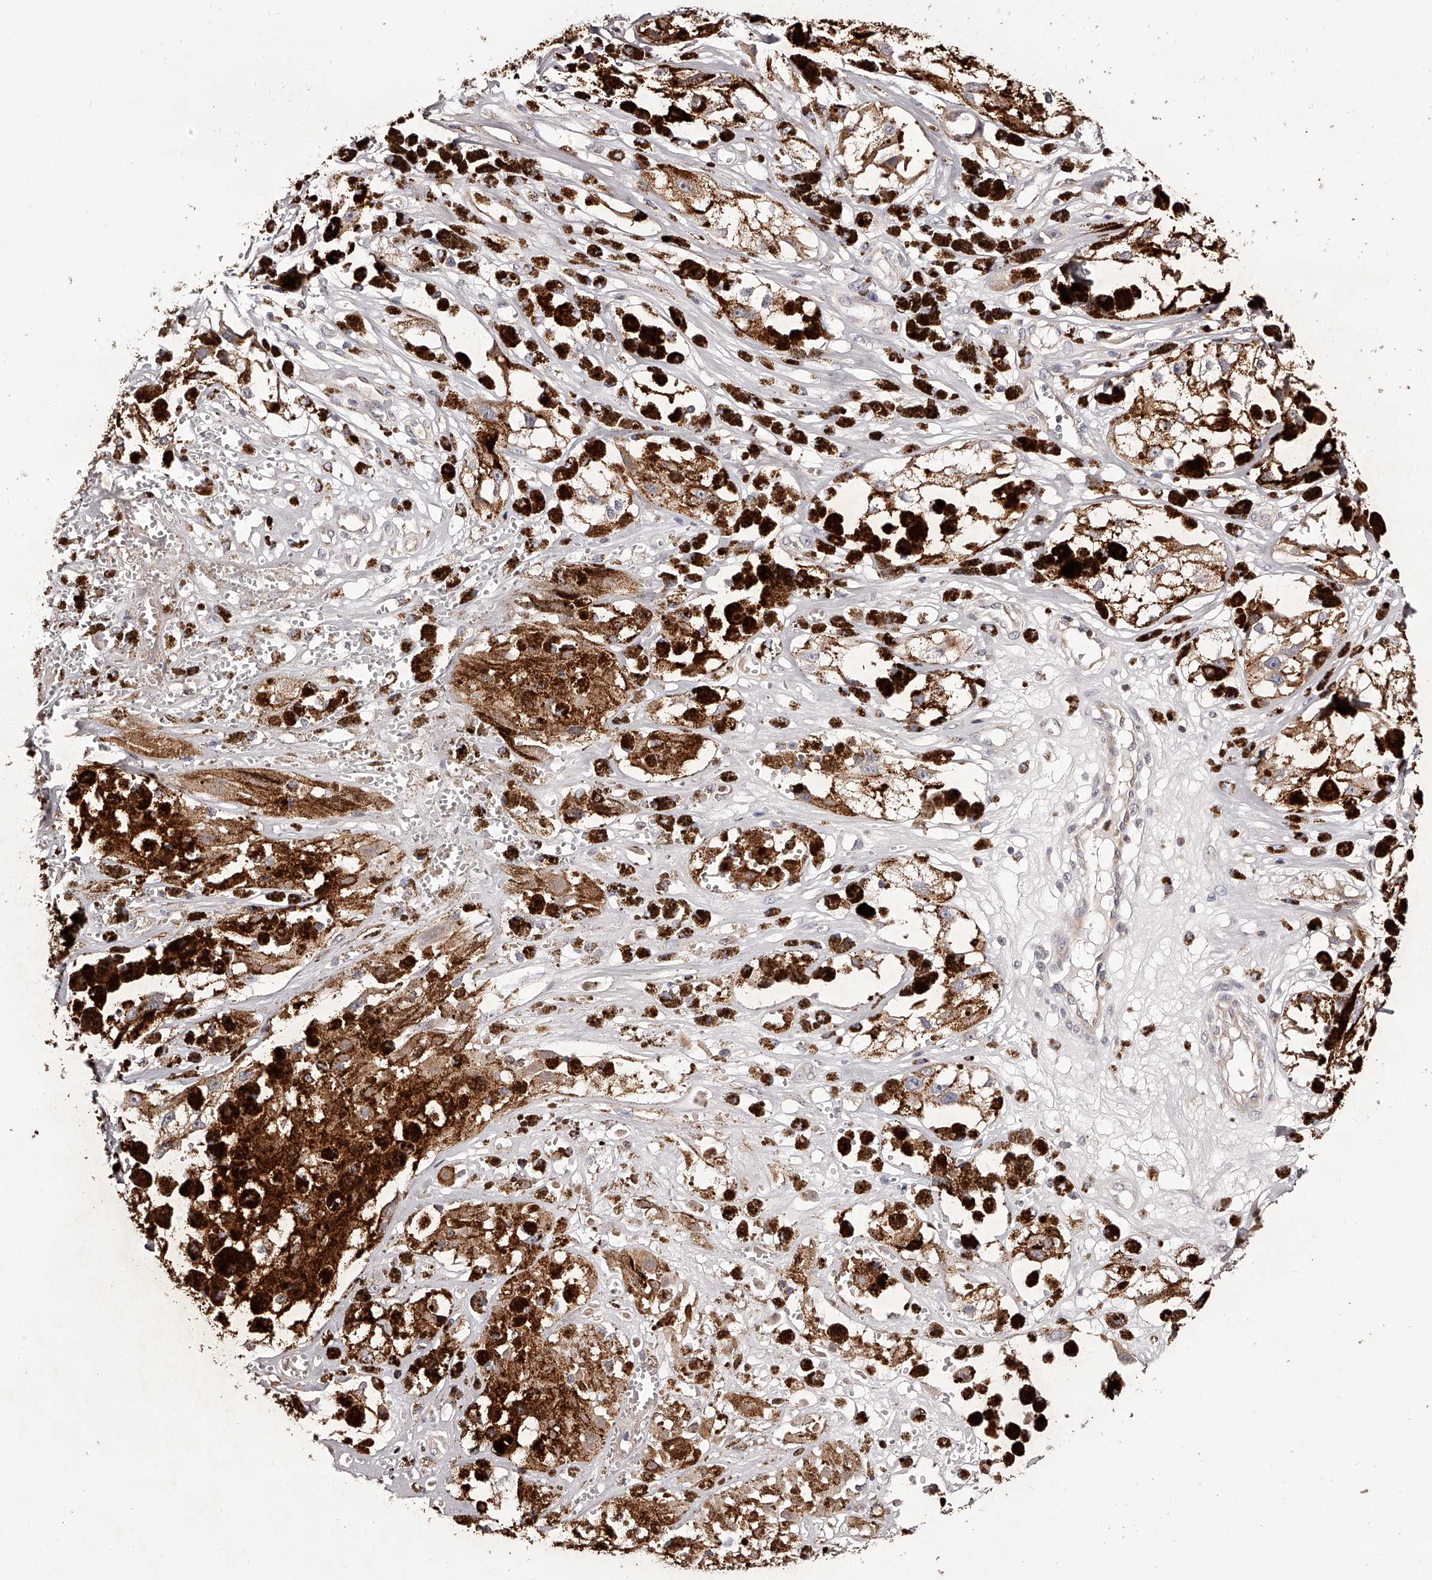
{"staining": {"intensity": "moderate", "quantity": ">75%", "location": "cytoplasmic/membranous"}, "tissue": "melanoma", "cell_type": "Tumor cells", "image_type": "cancer", "snomed": [{"axis": "morphology", "description": "Malignant melanoma, NOS"}, {"axis": "topography", "description": "Skin"}], "caption": "Moderate cytoplasmic/membranous protein expression is seen in about >75% of tumor cells in melanoma.", "gene": "ODF2L", "patient": {"sex": "male", "age": 88}}